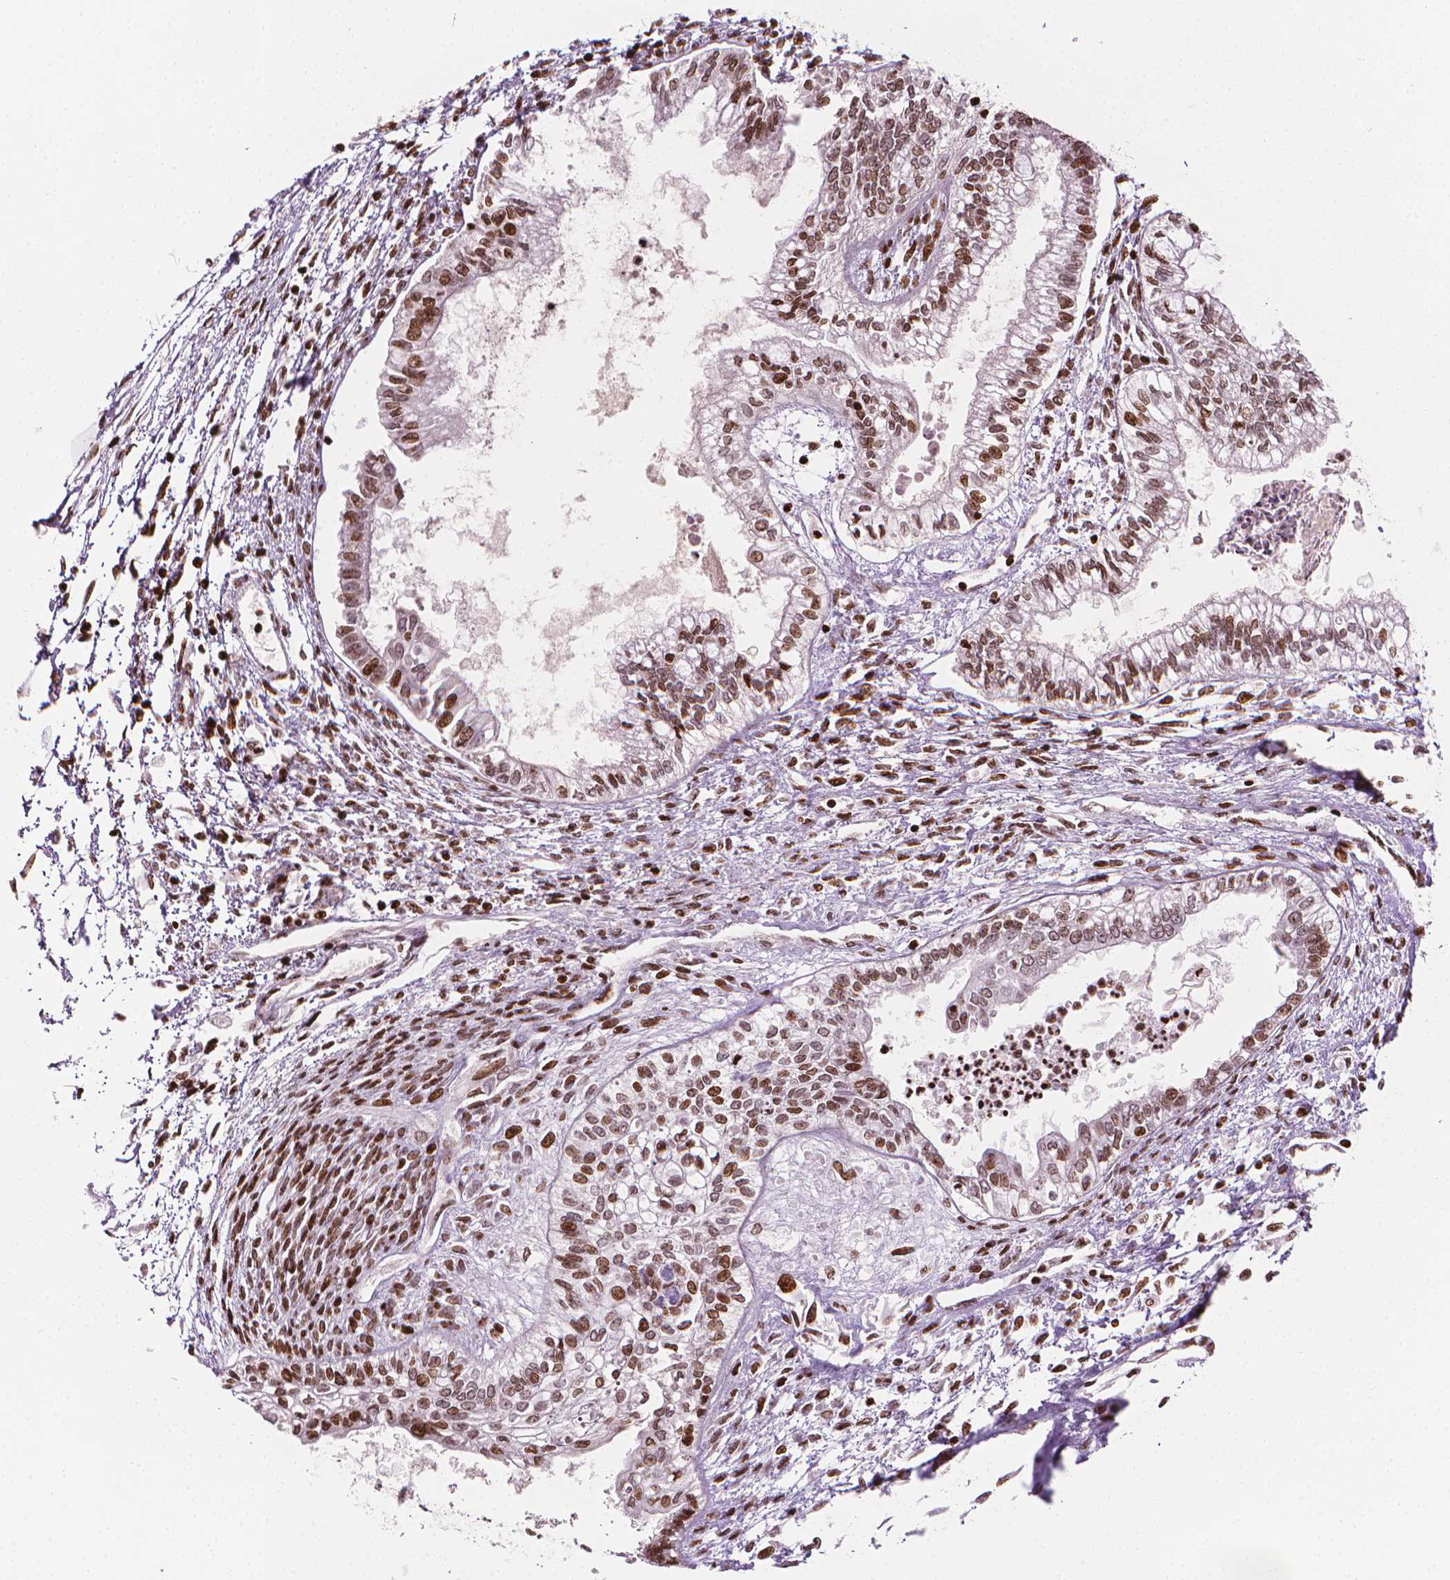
{"staining": {"intensity": "moderate", "quantity": ">75%", "location": "nuclear"}, "tissue": "testis cancer", "cell_type": "Tumor cells", "image_type": "cancer", "snomed": [{"axis": "morphology", "description": "Carcinoma, Embryonal, NOS"}, {"axis": "topography", "description": "Testis"}], "caption": "Approximately >75% of tumor cells in embryonal carcinoma (testis) show moderate nuclear protein staining as visualized by brown immunohistochemical staining.", "gene": "PIP4K2A", "patient": {"sex": "male", "age": 37}}